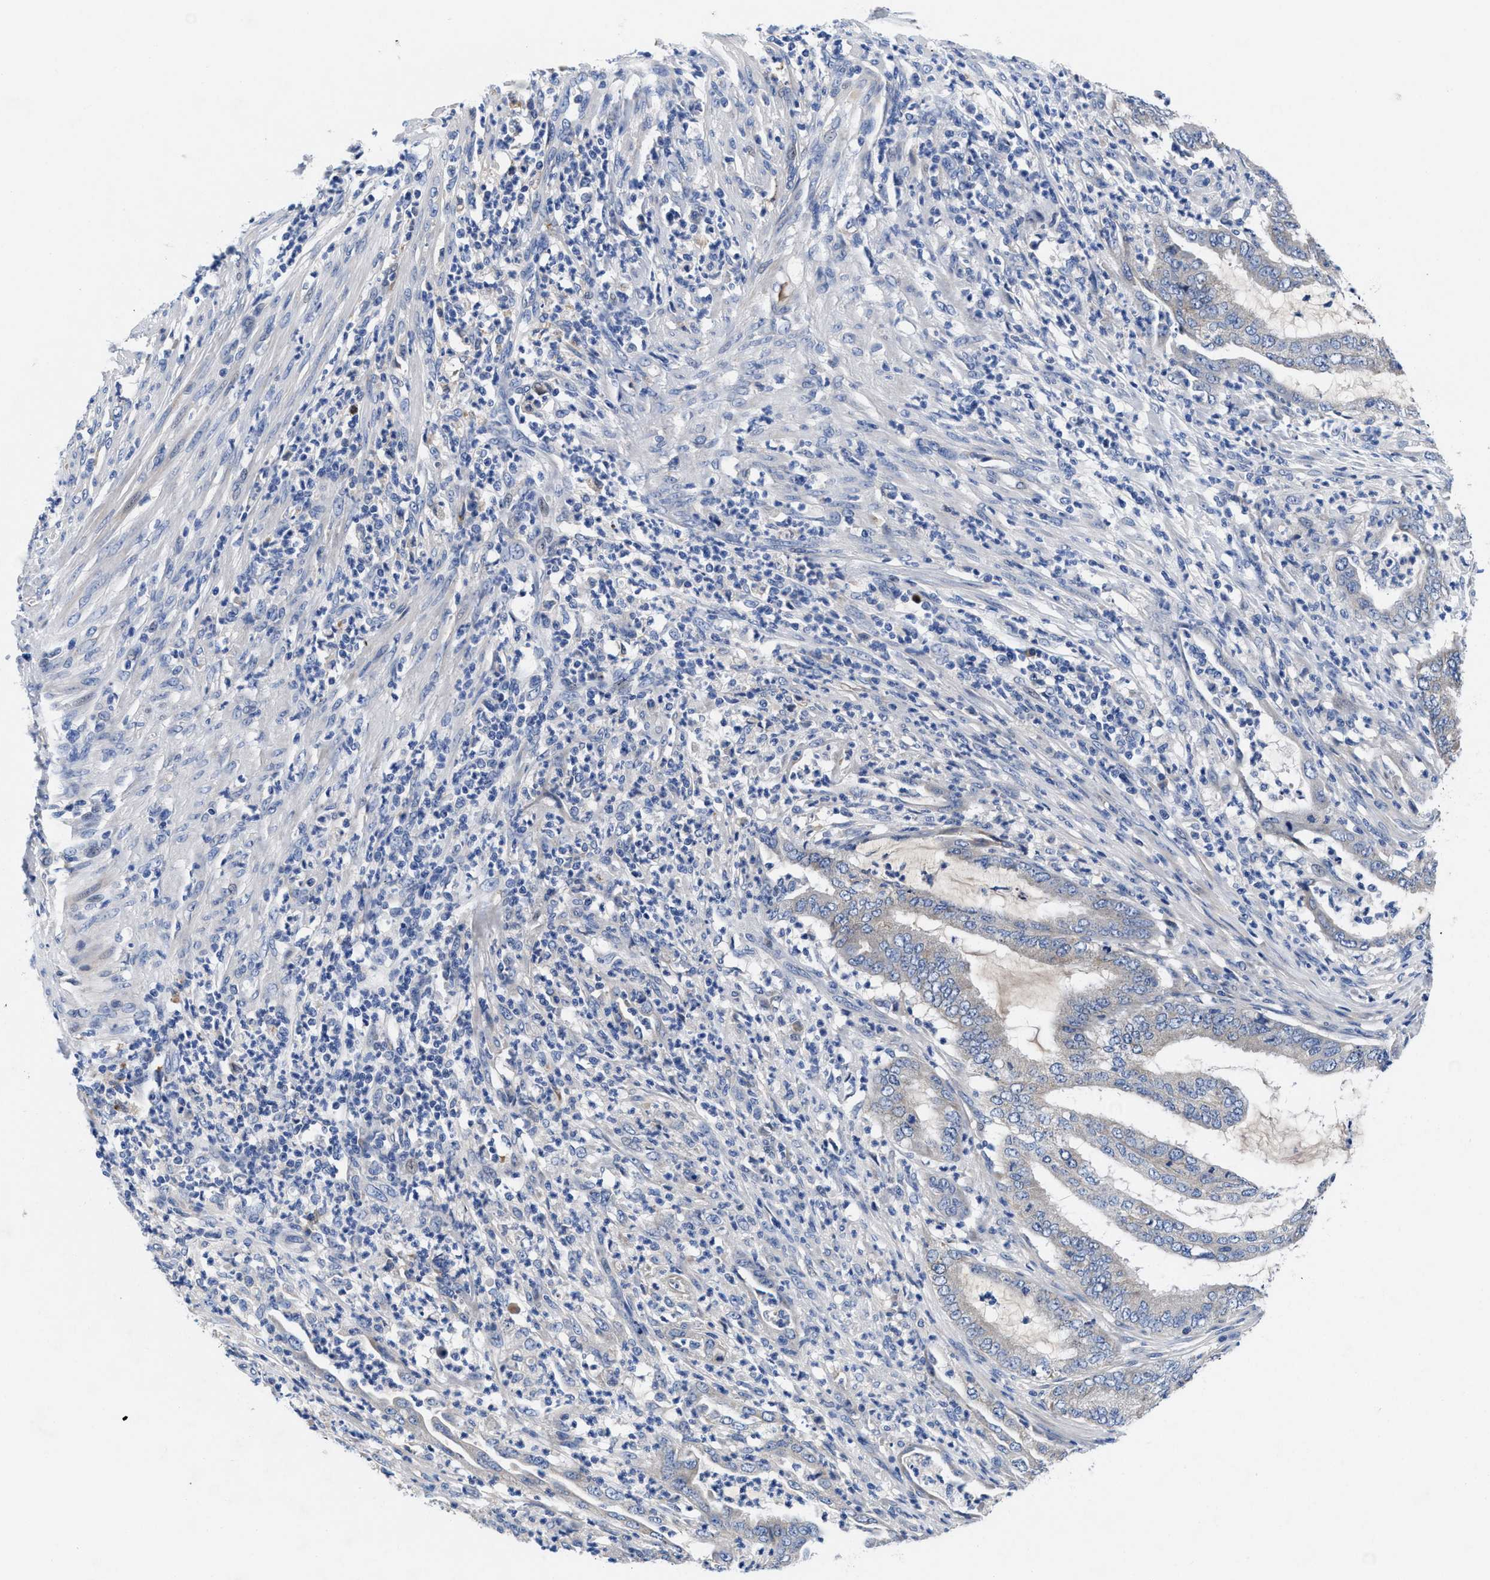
{"staining": {"intensity": "negative", "quantity": "none", "location": "none"}, "tissue": "endometrial cancer", "cell_type": "Tumor cells", "image_type": "cancer", "snomed": [{"axis": "morphology", "description": "Adenocarcinoma, NOS"}, {"axis": "topography", "description": "Endometrium"}], "caption": "Immunohistochemistry image of human endometrial adenocarcinoma stained for a protein (brown), which reveals no staining in tumor cells.", "gene": "DHRS13", "patient": {"sex": "female", "age": 51}}